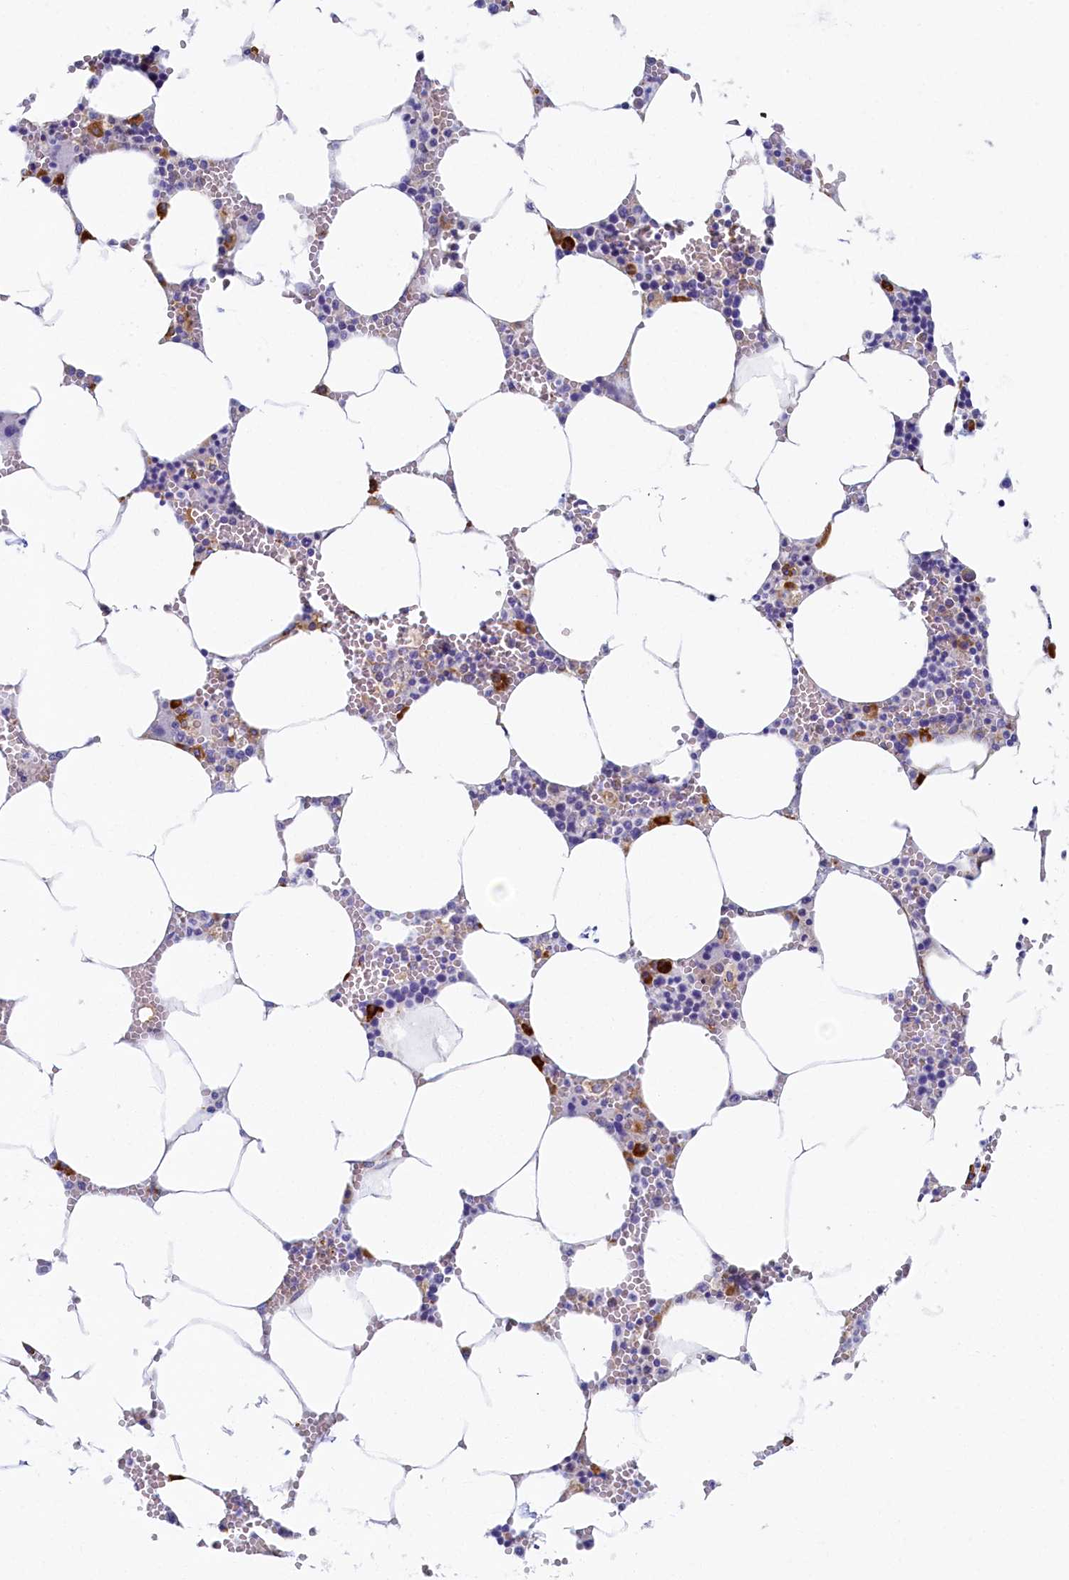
{"staining": {"intensity": "moderate", "quantity": "<25%", "location": "cytoplasmic/membranous"}, "tissue": "bone marrow", "cell_type": "Hematopoietic cells", "image_type": "normal", "snomed": [{"axis": "morphology", "description": "Normal tissue, NOS"}, {"axis": "topography", "description": "Bone marrow"}], "caption": "The image shows immunohistochemical staining of unremarkable bone marrow. There is moderate cytoplasmic/membranous expression is seen in about <25% of hematopoietic cells.", "gene": "TMEM18", "patient": {"sex": "male", "age": 70}}